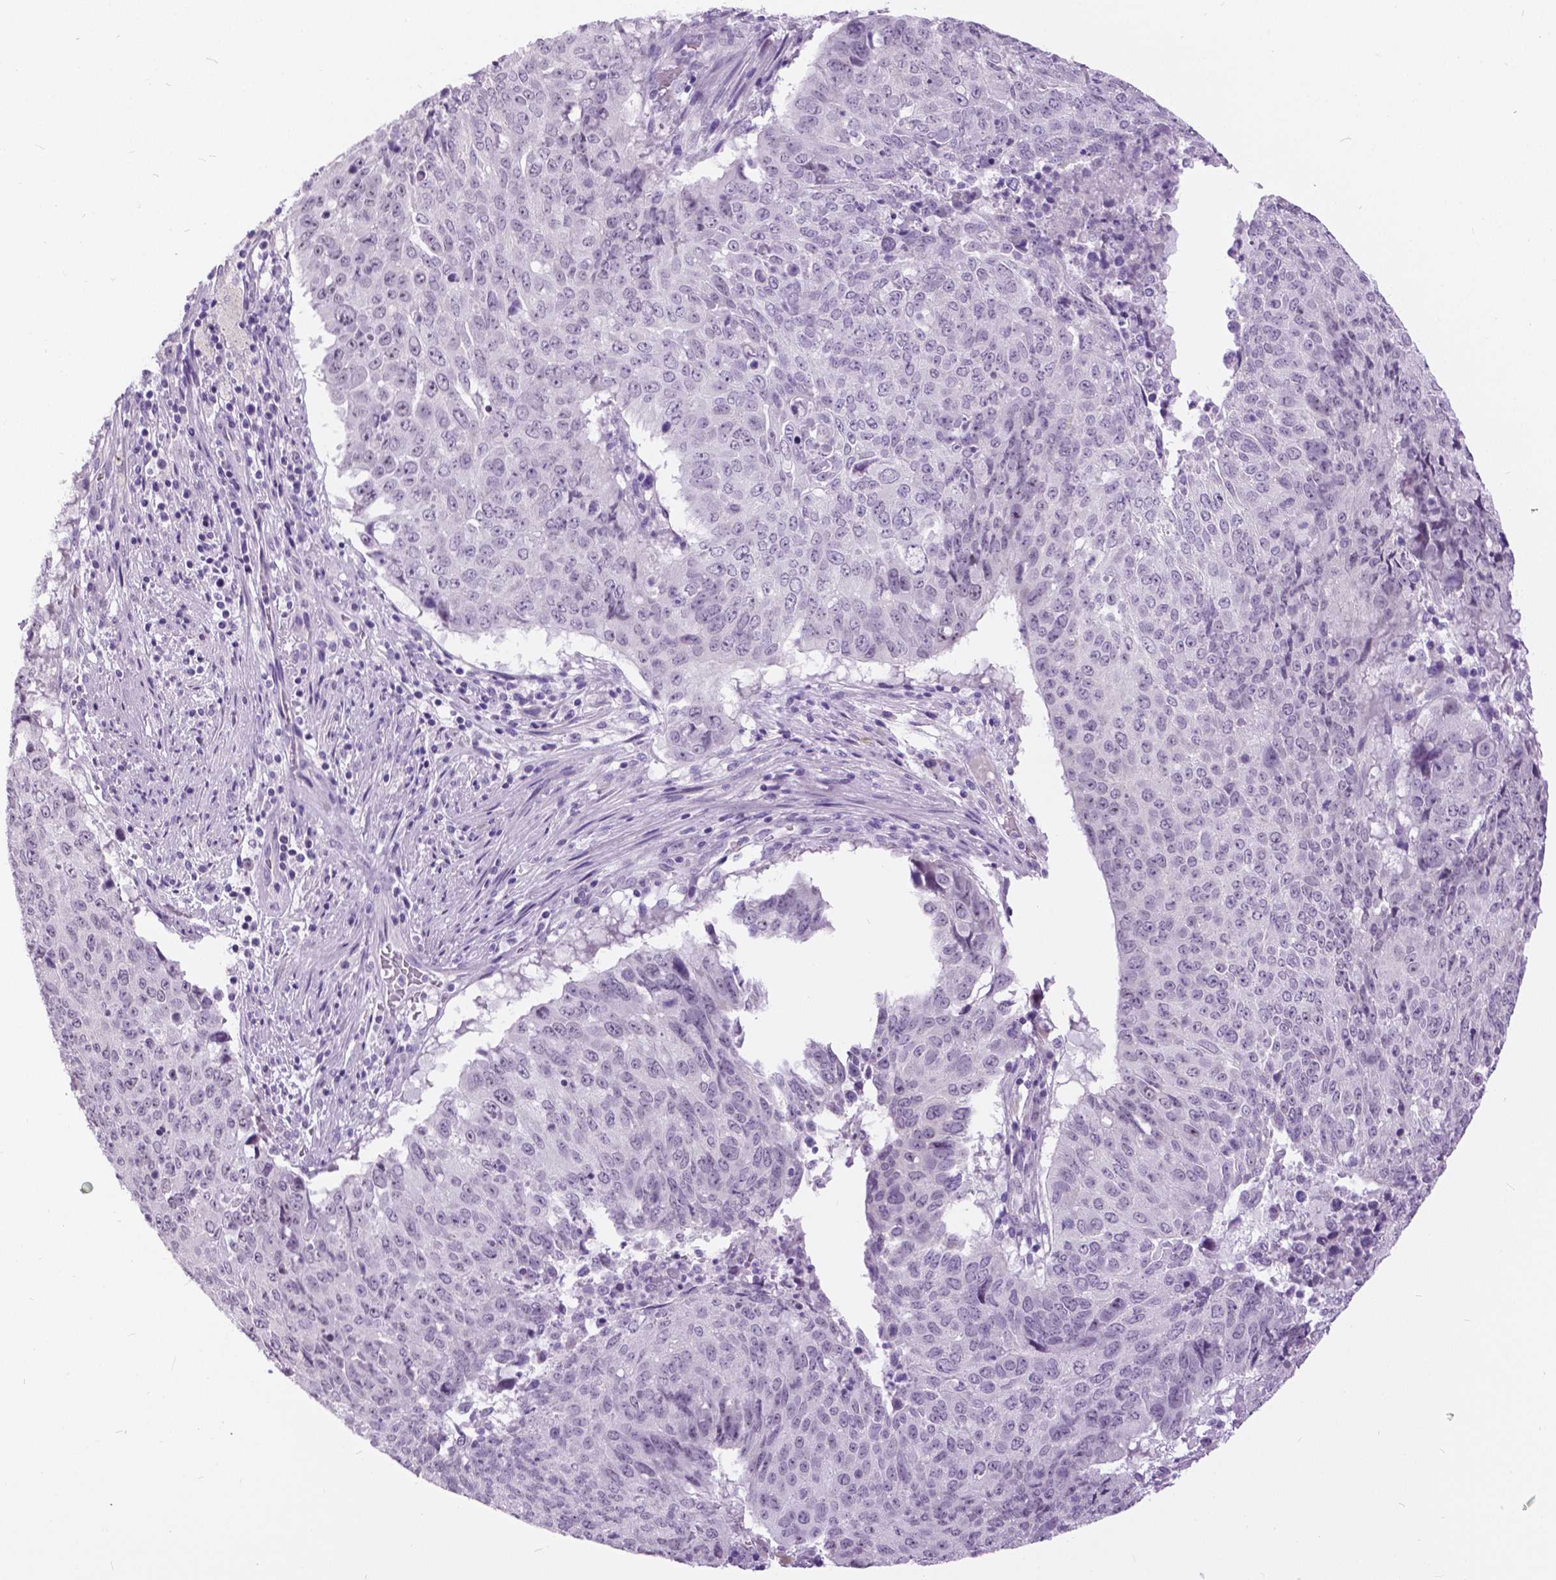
{"staining": {"intensity": "negative", "quantity": "none", "location": "none"}, "tissue": "lung cancer", "cell_type": "Tumor cells", "image_type": "cancer", "snomed": [{"axis": "morphology", "description": "Normal tissue, NOS"}, {"axis": "morphology", "description": "Squamous cell carcinoma, NOS"}, {"axis": "topography", "description": "Bronchus"}, {"axis": "topography", "description": "Lung"}], "caption": "The IHC histopathology image has no significant positivity in tumor cells of lung squamous cell carcinoma tissue.", "gene": "MYOM1", "patient": {"sex": "male", "age": 64}}